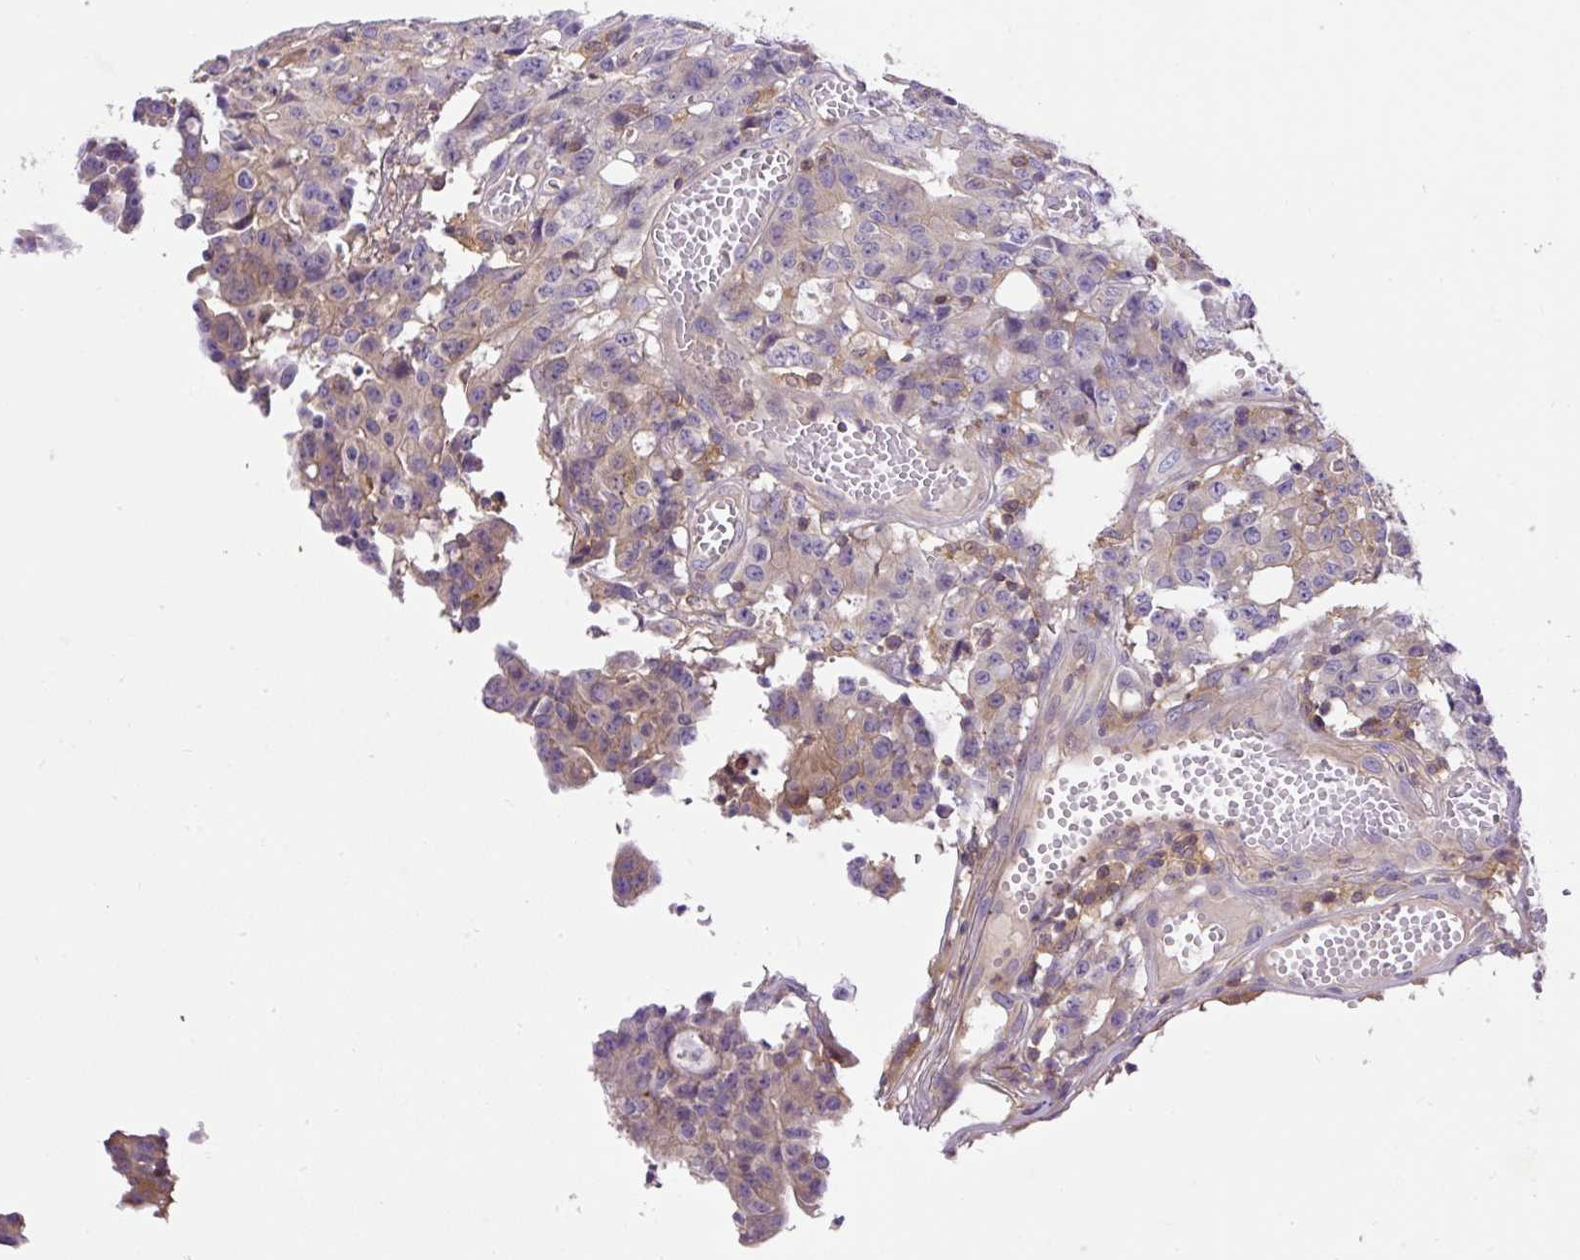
{"staining": {"intensity": "weak", "quantity": "<25%", "location": "cytoplasmic/membranous"}, "tissue": "colorectal cancer", "cell_type": "Tumor cells", "image_type": "cancer", "snomed": [{"axis": "morphology", "description": "Adenocarcinoma, NOS"}, {"axis": "topography", "description": "Colon"}], "caption": "This is an IHC image of colorectal cancer. There is no staining in tumor cells.", "gene": "CCDC28A", "patient": {"sex": "male", "age": 83}}